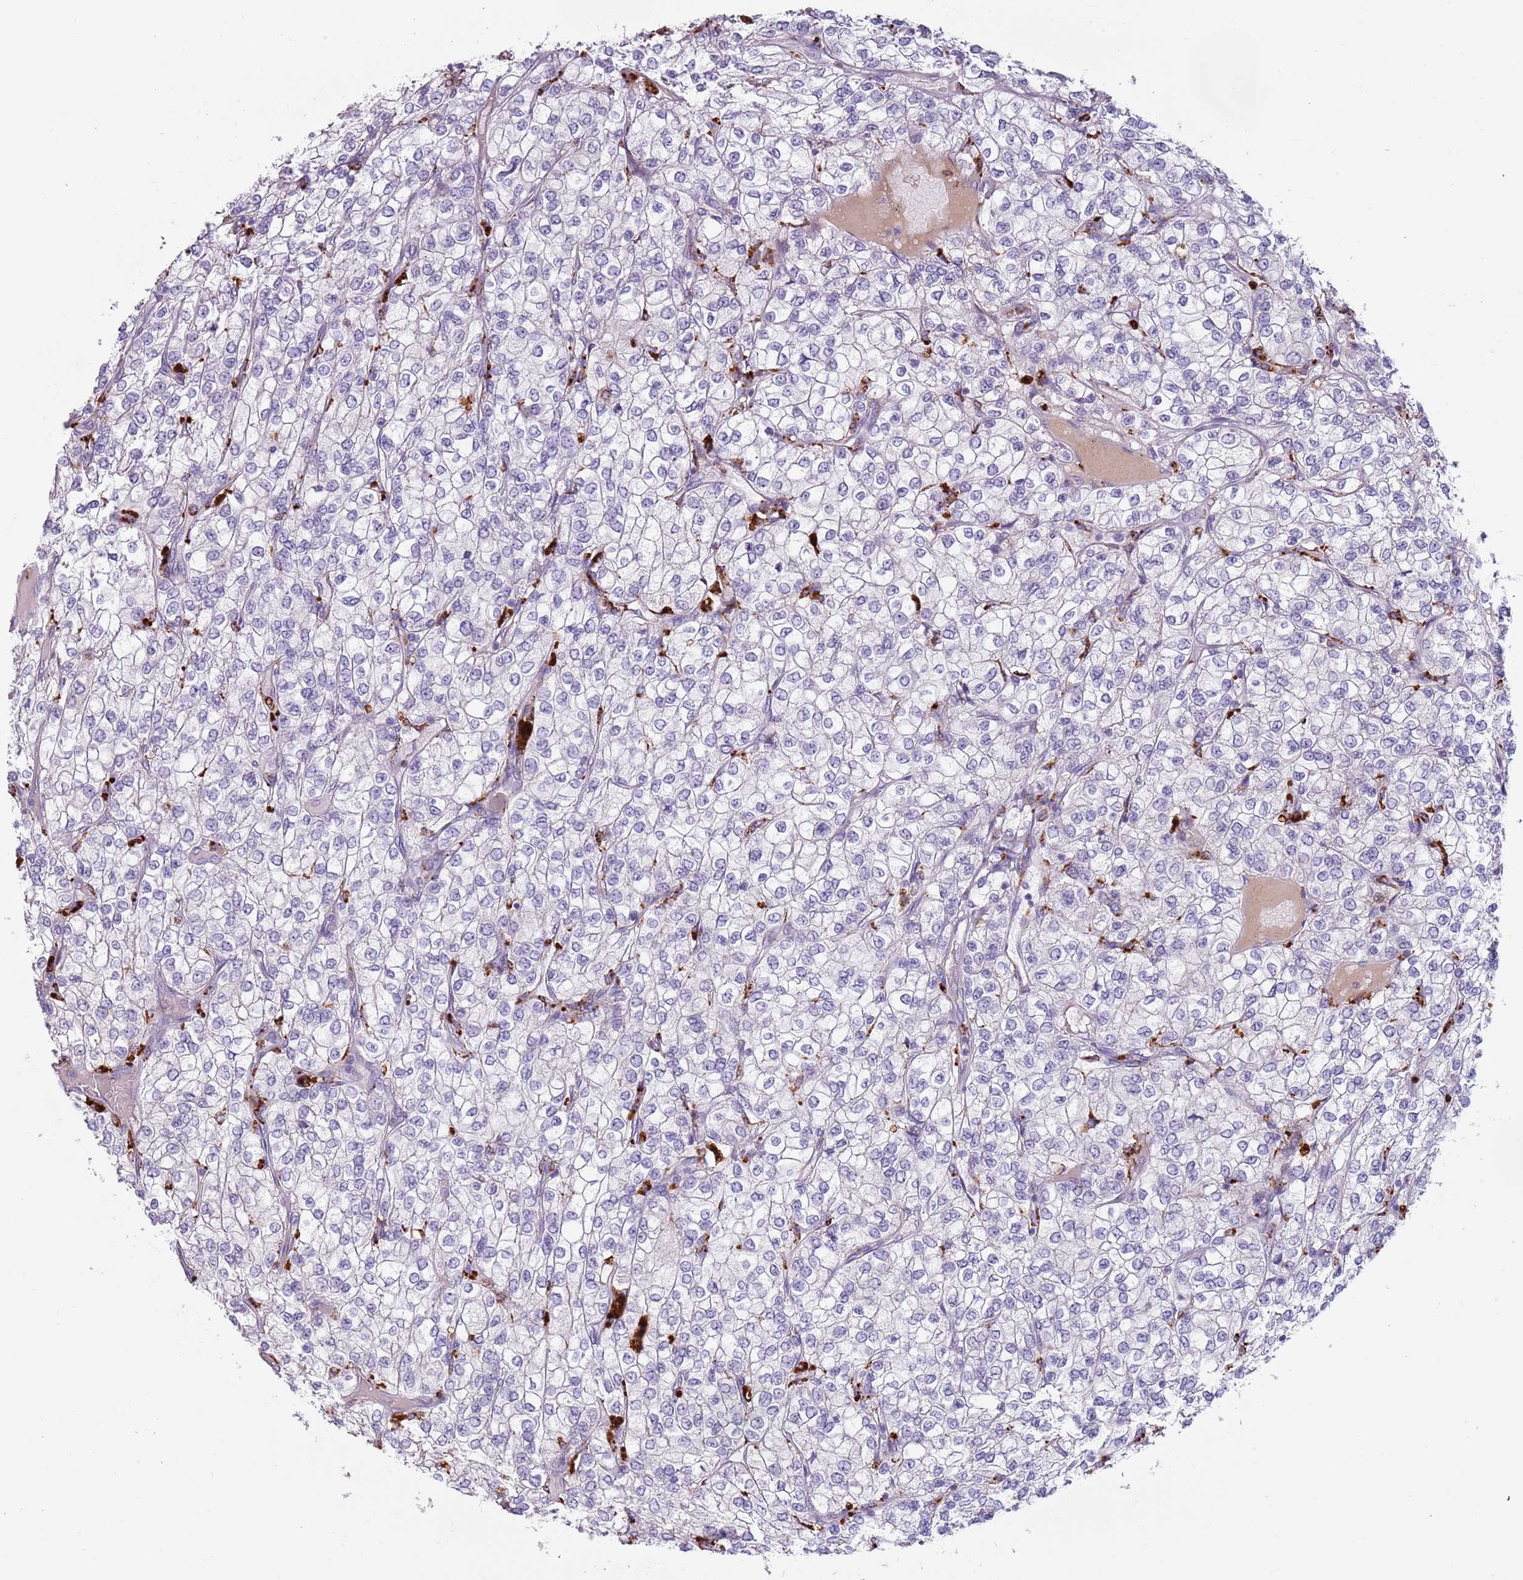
{"staining": {"intensity": "negative", "quantity": "none", "location": "none"}, "tissue": "renal cancer", "cell_type": "Tumor cells", "image_type": "cancer", "snomed": [{"axis": "morphology", "description": "Adenocarcinoma, NOS"}, {"axis": "topography", "description": "Kidney"}], "caption": "Image shows no protein expression in tumor cells of renal adenocarcinoma tissue.", "gene": "NWD2", "patient": {"sex": "male", "age": 80}}